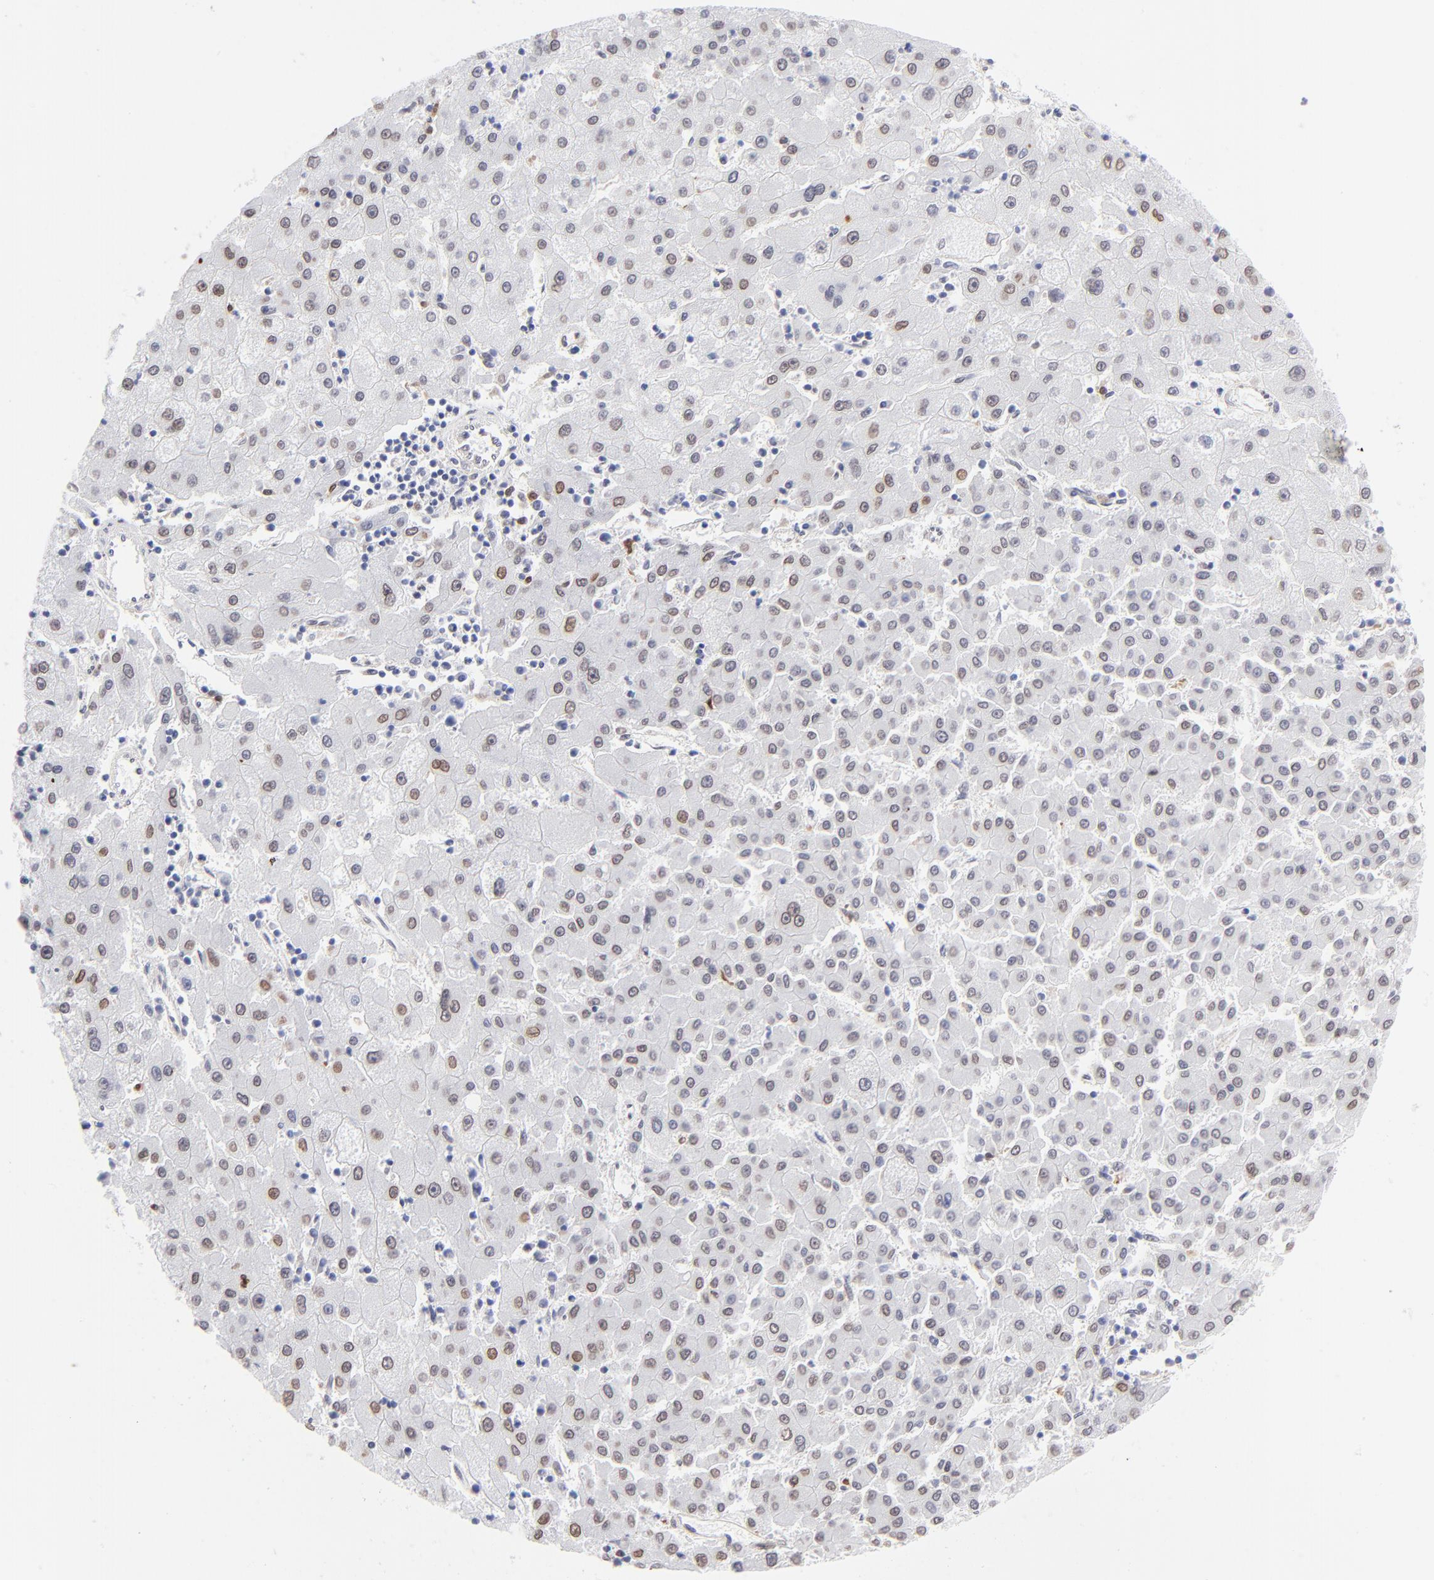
{"staining": {"intensity": "moderate", "quantity": "<25%", "location": "cytoplasmic/membranous,nuclear"}, "tissue": "liver cancer", "cell_type": "Tumor cells", "image_type": "cancer", "snomed": [{"axis": "morphology", "description": "Carcinoma, Hepatocellular, NOS"}, {"axis": "topography", "description": "Liver"}], "caption": "Liver cancer (hepatocellular carcinoma) stained with immunohistochemistry displays moderate cytoplasmic/membranous and nuclear staining in approximately <25% of tumor cells.", "gene": "PDGFRB", "patient": {"sex": "male", "age": 72}}